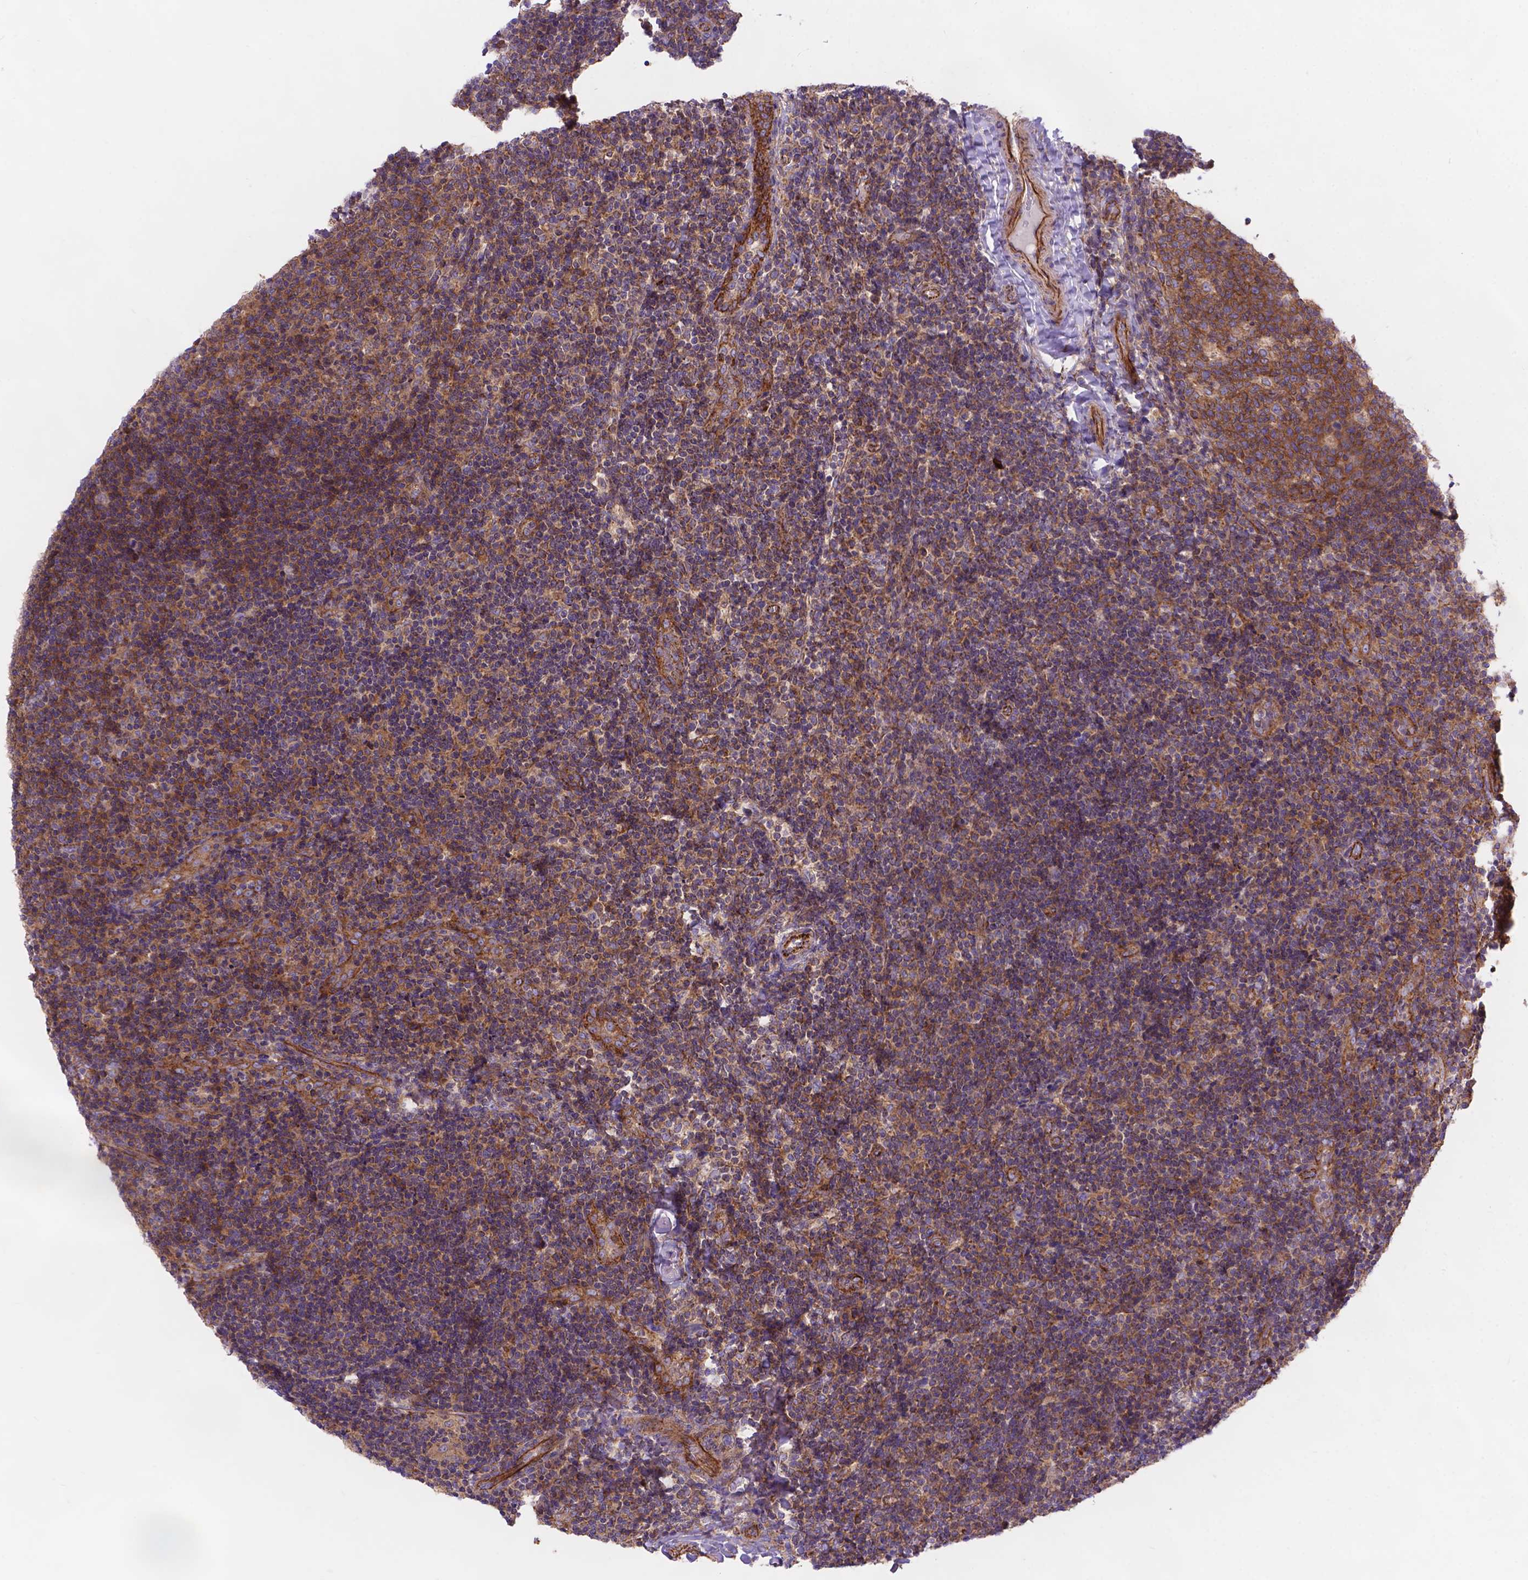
{"staining": {"intensity": "moderate", "quantity": ">75%", "location": "cytoplasmic/membranous"}, "tissue": "tonsil", "cell_type": "Germinal center cells", "image_type": "normal", "snomed": [{"axis": "morphology", "description": "Normal tissue, NOS"}, {"axis": "topography", "description": "Tonsil"}], "caption": "High-power microscopy captured an immunohistochemistry (IHC) histopathology image of benign tonsil, revealing moderate cytoplasmic/membranous staining in about >75% of germinal center cells.", "gene": "AK3", "patient": {"sex": "female", "age": 10}}